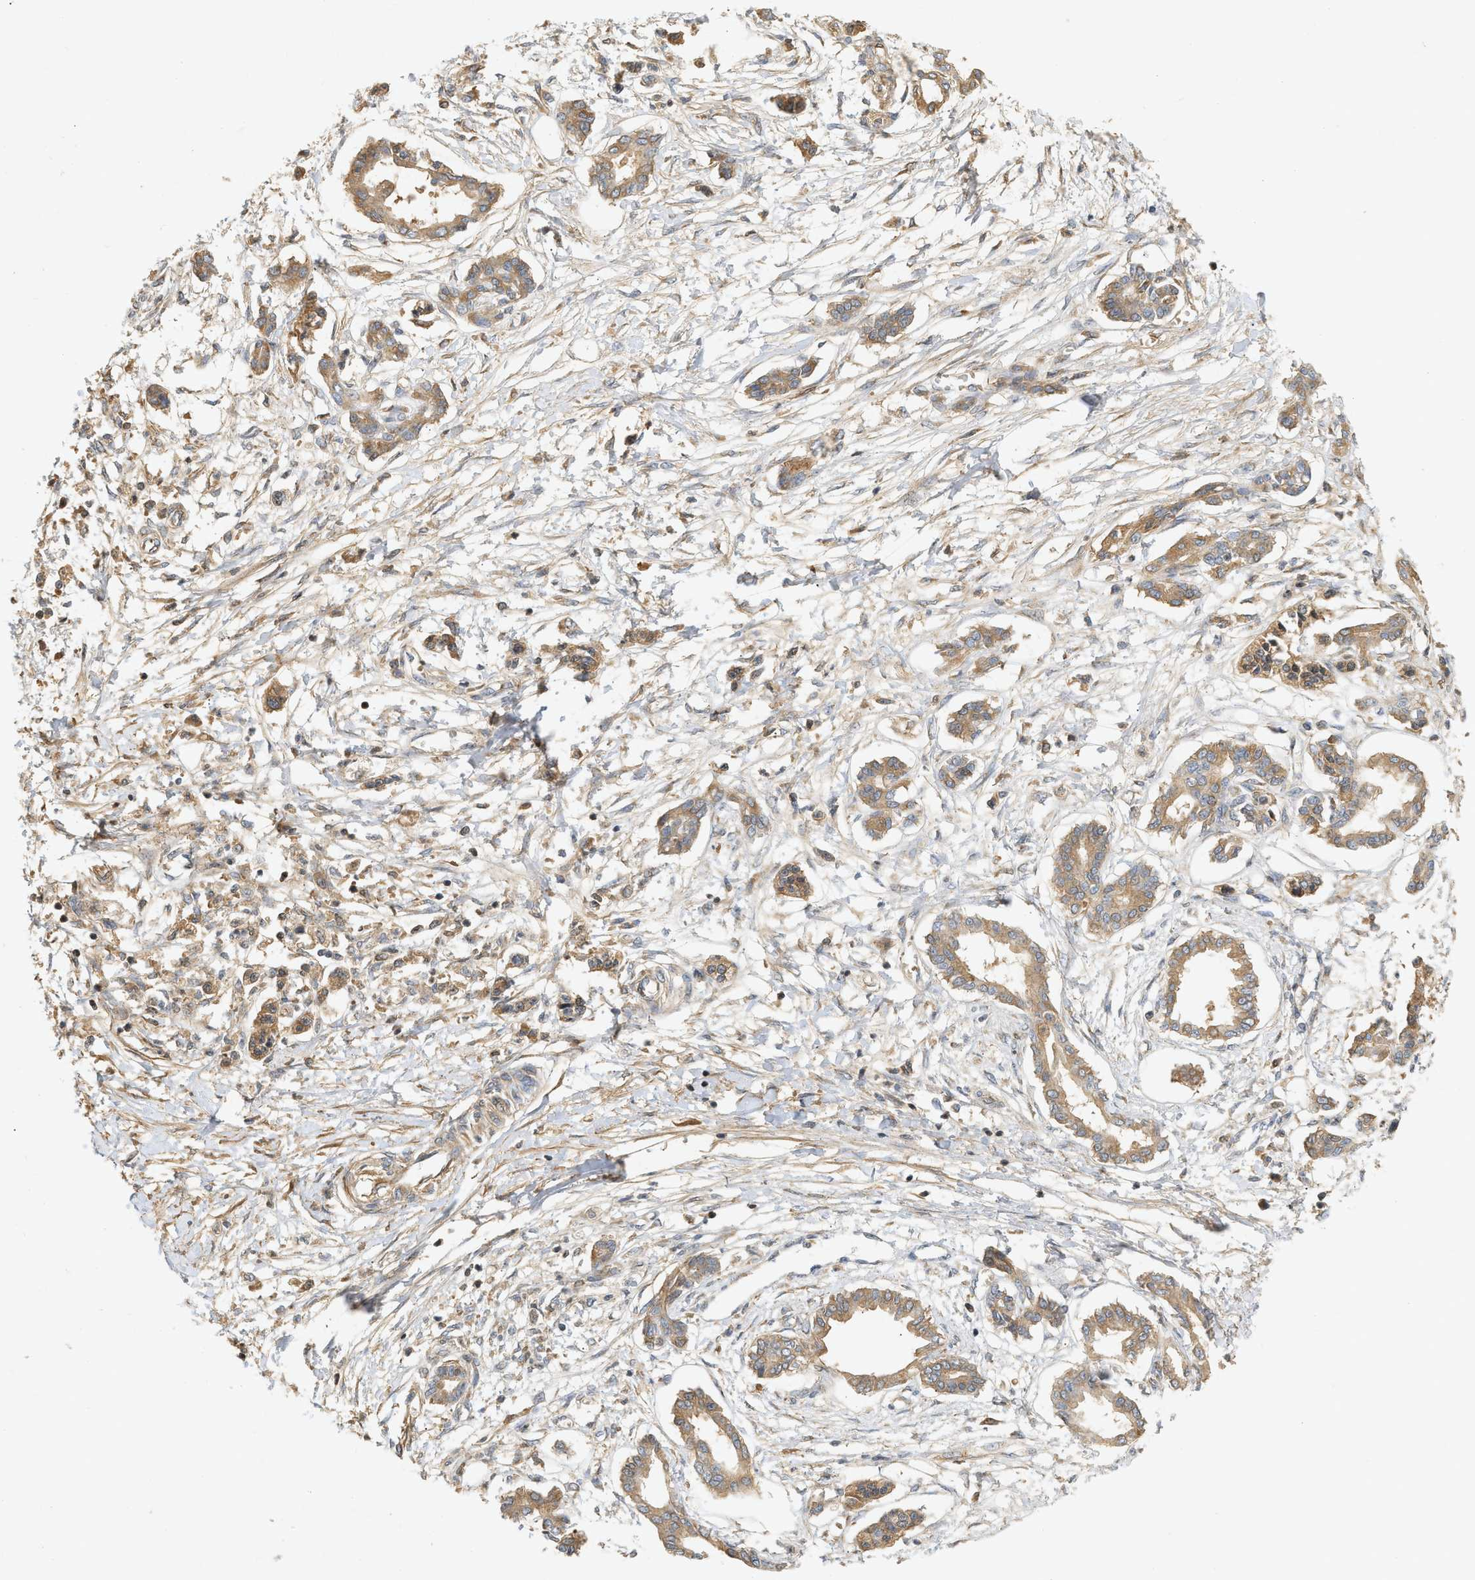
{"staining": {"intensity": "moderate", "quantity": ">75%", "location": "cytoplasmic/membranous"}, "tissue": "pancreatic cancer", "cell_type": "Tumor cells", "image_type": "cancer", "snomed": [{"axis": "morphology", "description": "Adenocarcinoma, NOS"}, {"axis": "topography", "description": "Pancreas"}], "caption": "Adenocarcinoma (pancreatic) stained with DAB (3,3'-diaminobenzidine) immunohistochemistry exhibits medium levels of moderate cytoplasmic/membranous positivity in approximately >75% of tumor cells.", "gene": "F8", "patient": {"sex": "male", "age": 56}}